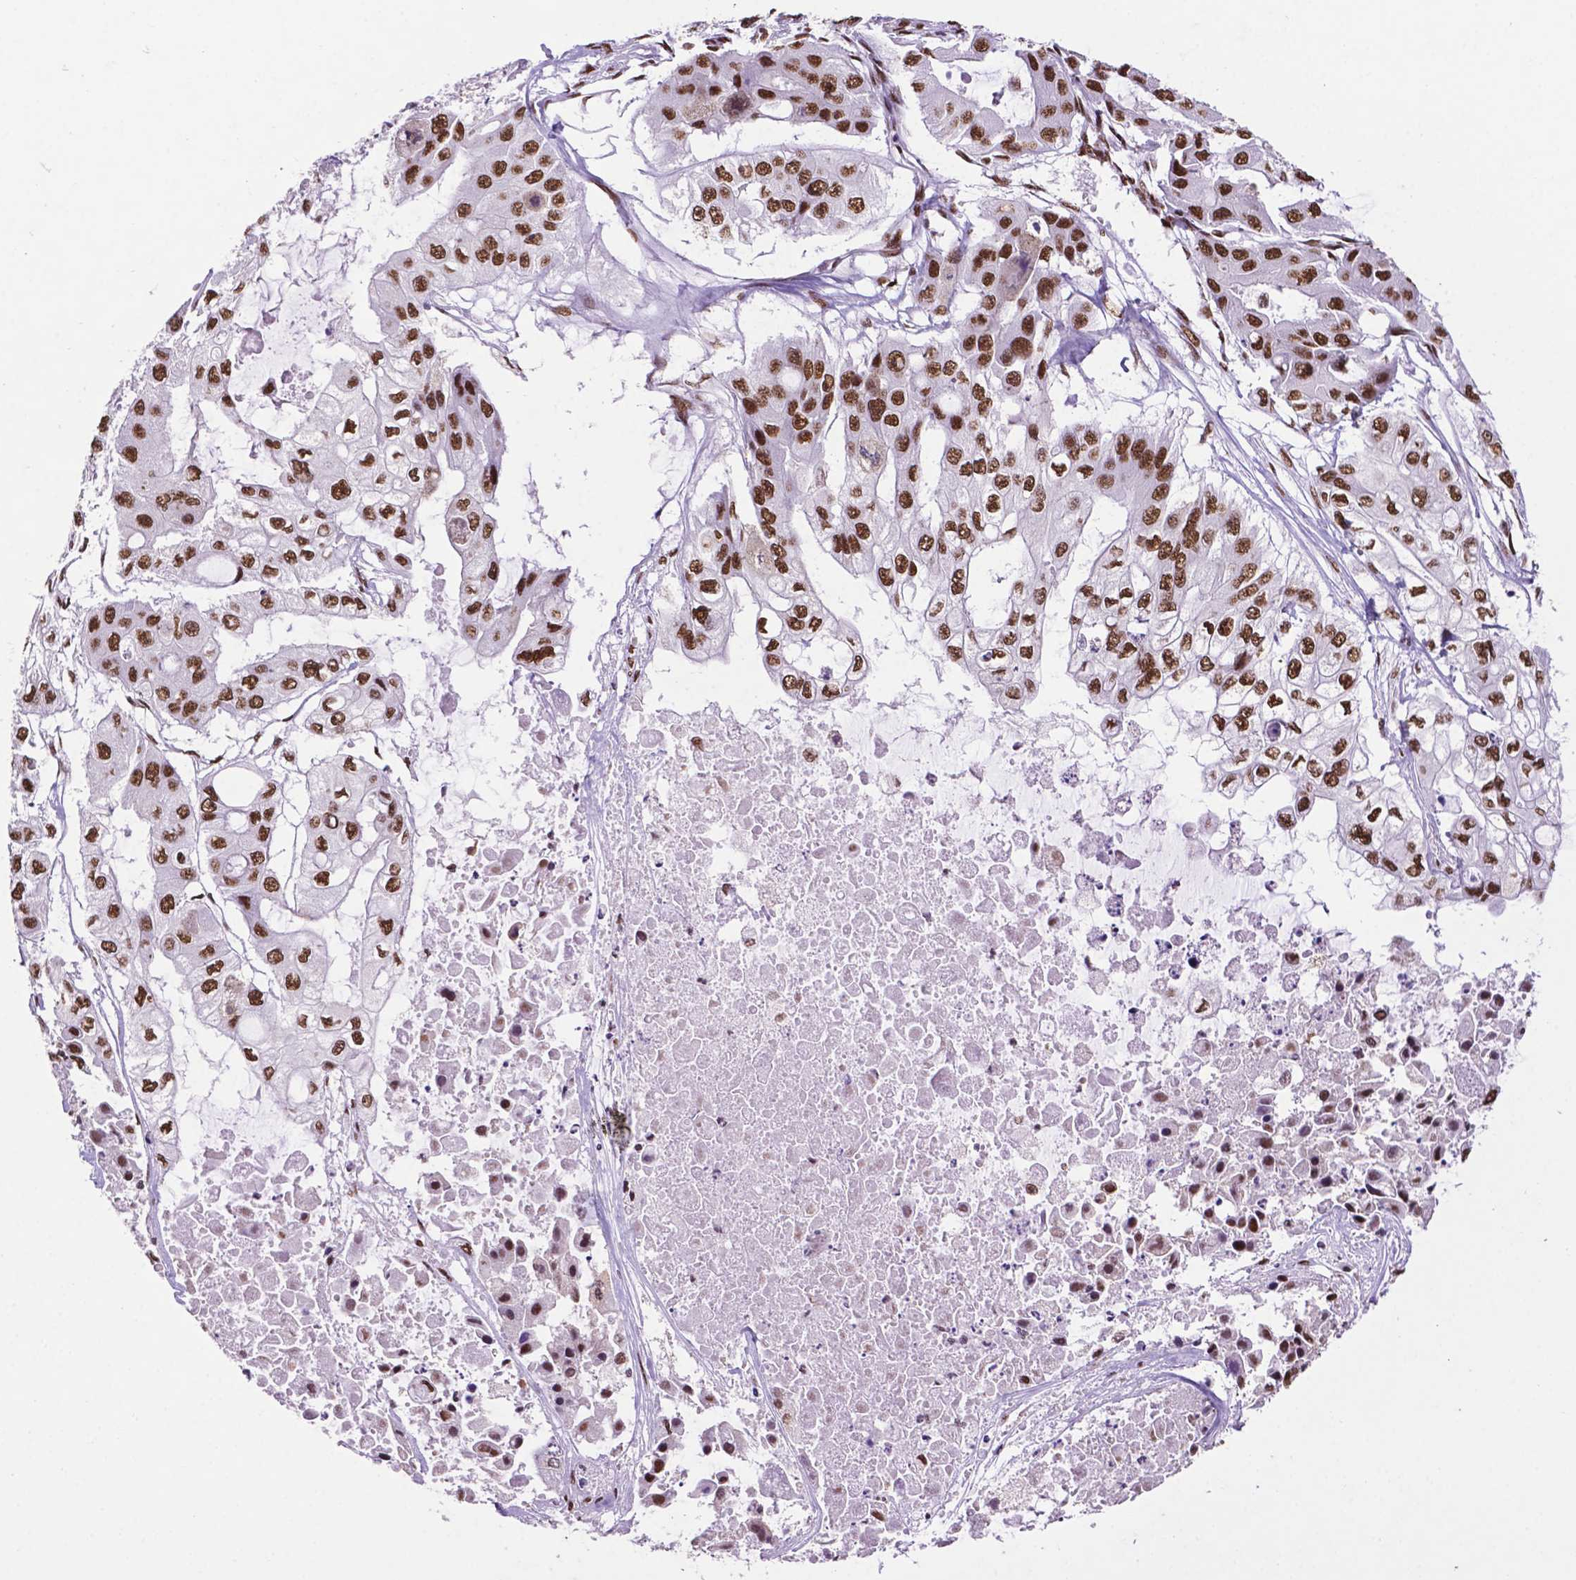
{"staining": {"intensity": "strong", "quantity": ">75%", "location": "nuclear"}, "tissue": "ovarian cancer", "cell_type": "Tumor cells", "image_type": "cancer", "snomed": [{"axis": "morphology", "description": "Cystadenocarcinoma, serous, NOS"}, {"axis": "topography", "description": "Ovary"}], "caption": "This is an image of immunohistochemistry (IHC) staining of serous cystadenocarcinoma (ovarian), which shows strong expression in the nuclear of tumor cells.", "gene": "CCAR2", "patient": {"sex": "female", "age": 56}}